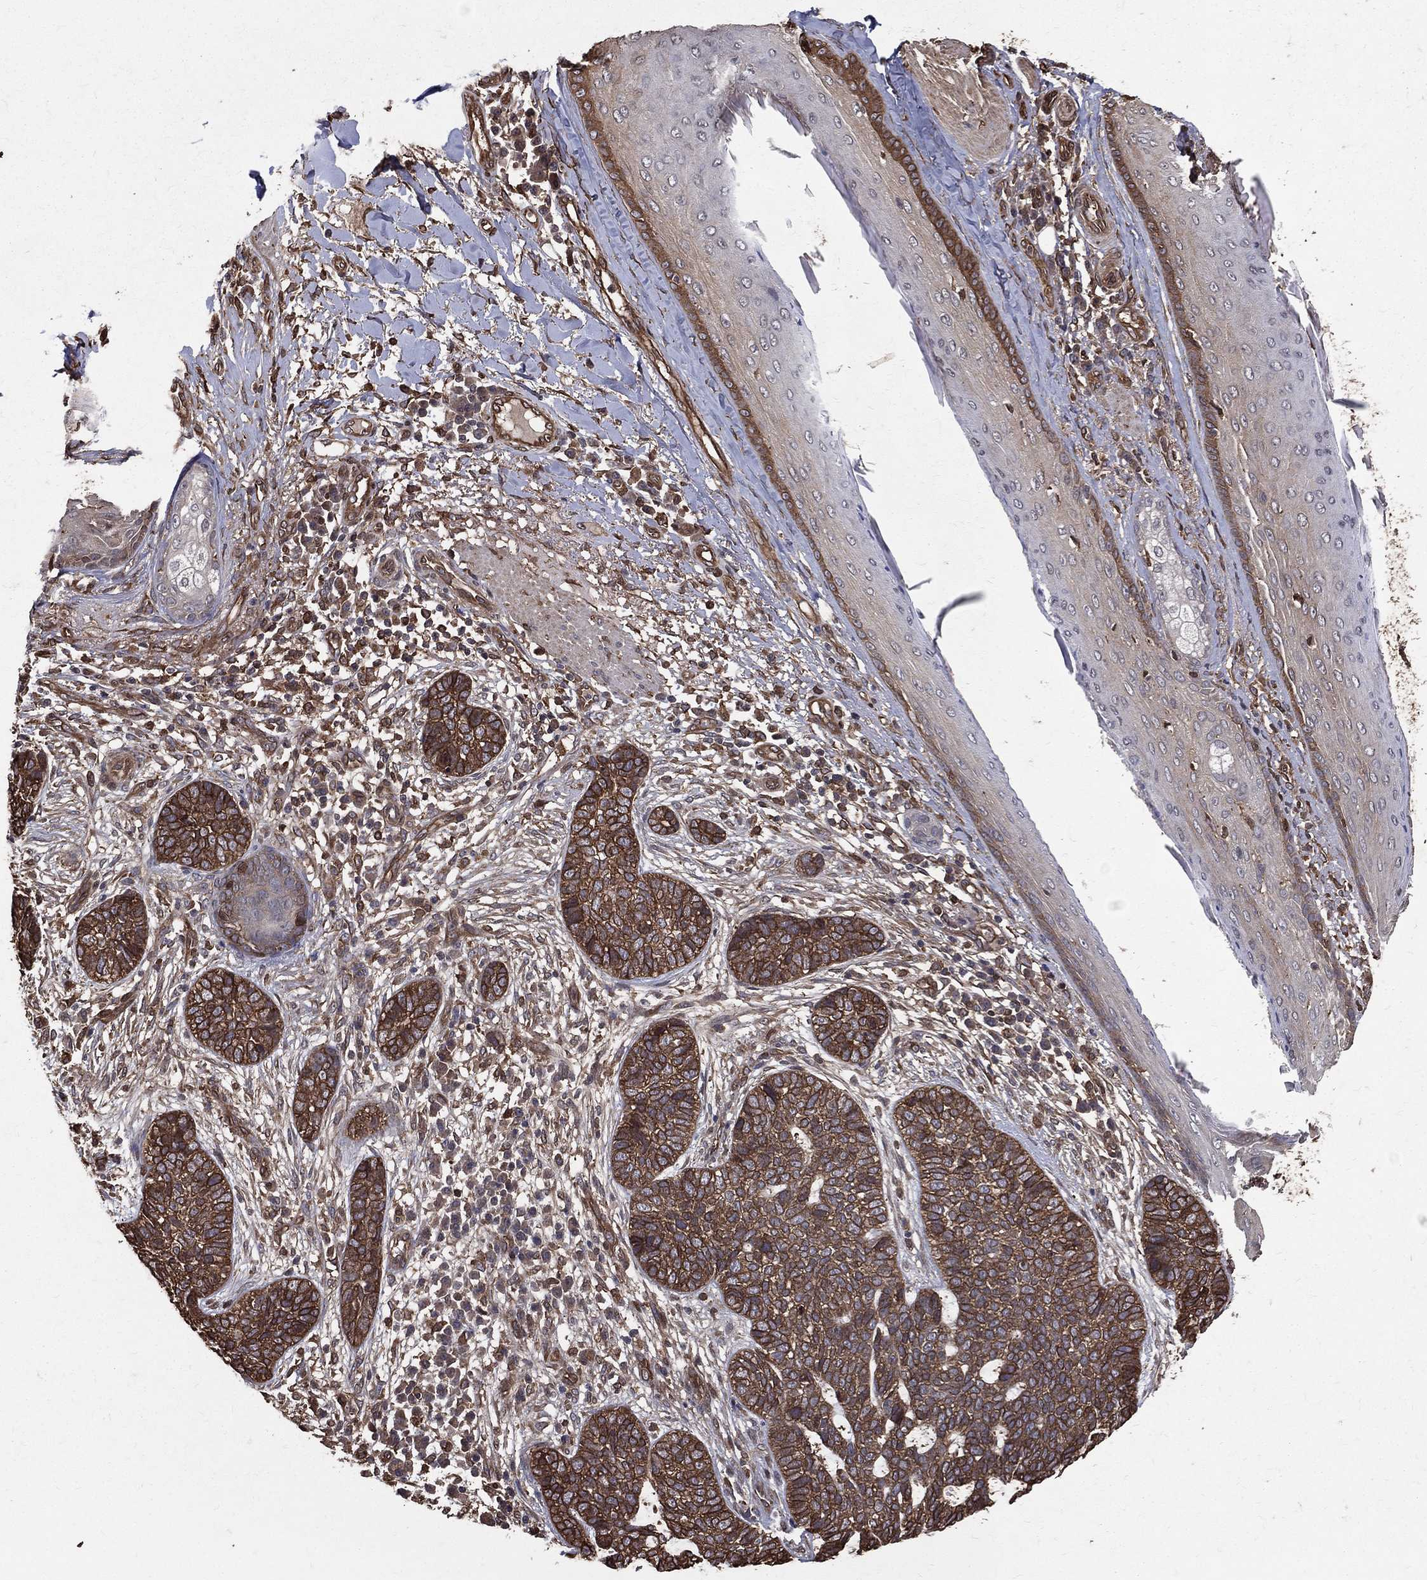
{"staining": {"intensity": "strong", "quantity": ">75%", "location": "cytoplasmic/membranous"}, "tissue": "skin cancer", "cell_type": "Tumor cells", "image_type": "cancer", "snomed": [{"axis": "morphology", "description": "Squamous cell carcinoma, NOS"}, {"axis": "topography", "description": "Skin"}], "caption": "Squamous cell carcinoma (skin) stained for a protein displays strong cytoplasmic/membranous positivity in tumor cells. The staining was performed using DAB to visualize the protein expression in brown, while the nuclei were stained in blue with hematoxylin (Magnification: 20x).", "gene": "DPYSL2", "patient": {"sex": "male", "age": 88}}